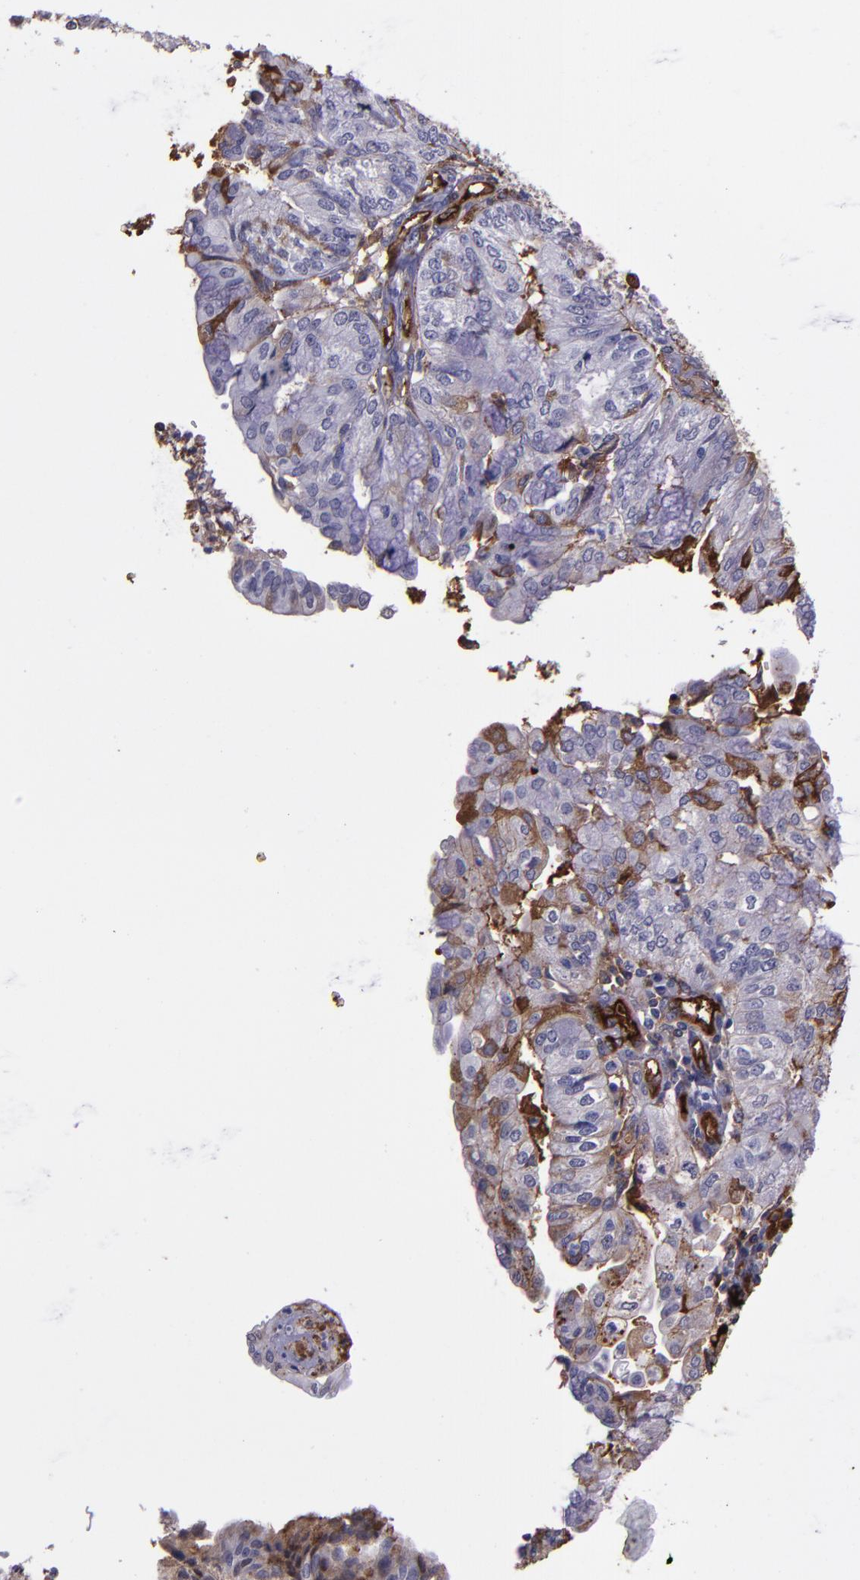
{"staining": {"intensity": "strong", "quantity": "<25%", "location": "cytoplasmic/membranous"}, "tissue": "endometrial cancer", "cell_type": "Tumor cells", "image_type": "cancer", "snomed": [{"axis": "morphology", "description": "Adenocarcinoma, NOS"}, {"axis": "topography", "description": "Endometrium"}], "caption": "A brown stain labels strong cytoplasmic/membranous expression of a protein in endometrial adenocarcinoma tumor cells.", "gene": "A2M", "patient": {"sex": "female", "age": 59}}